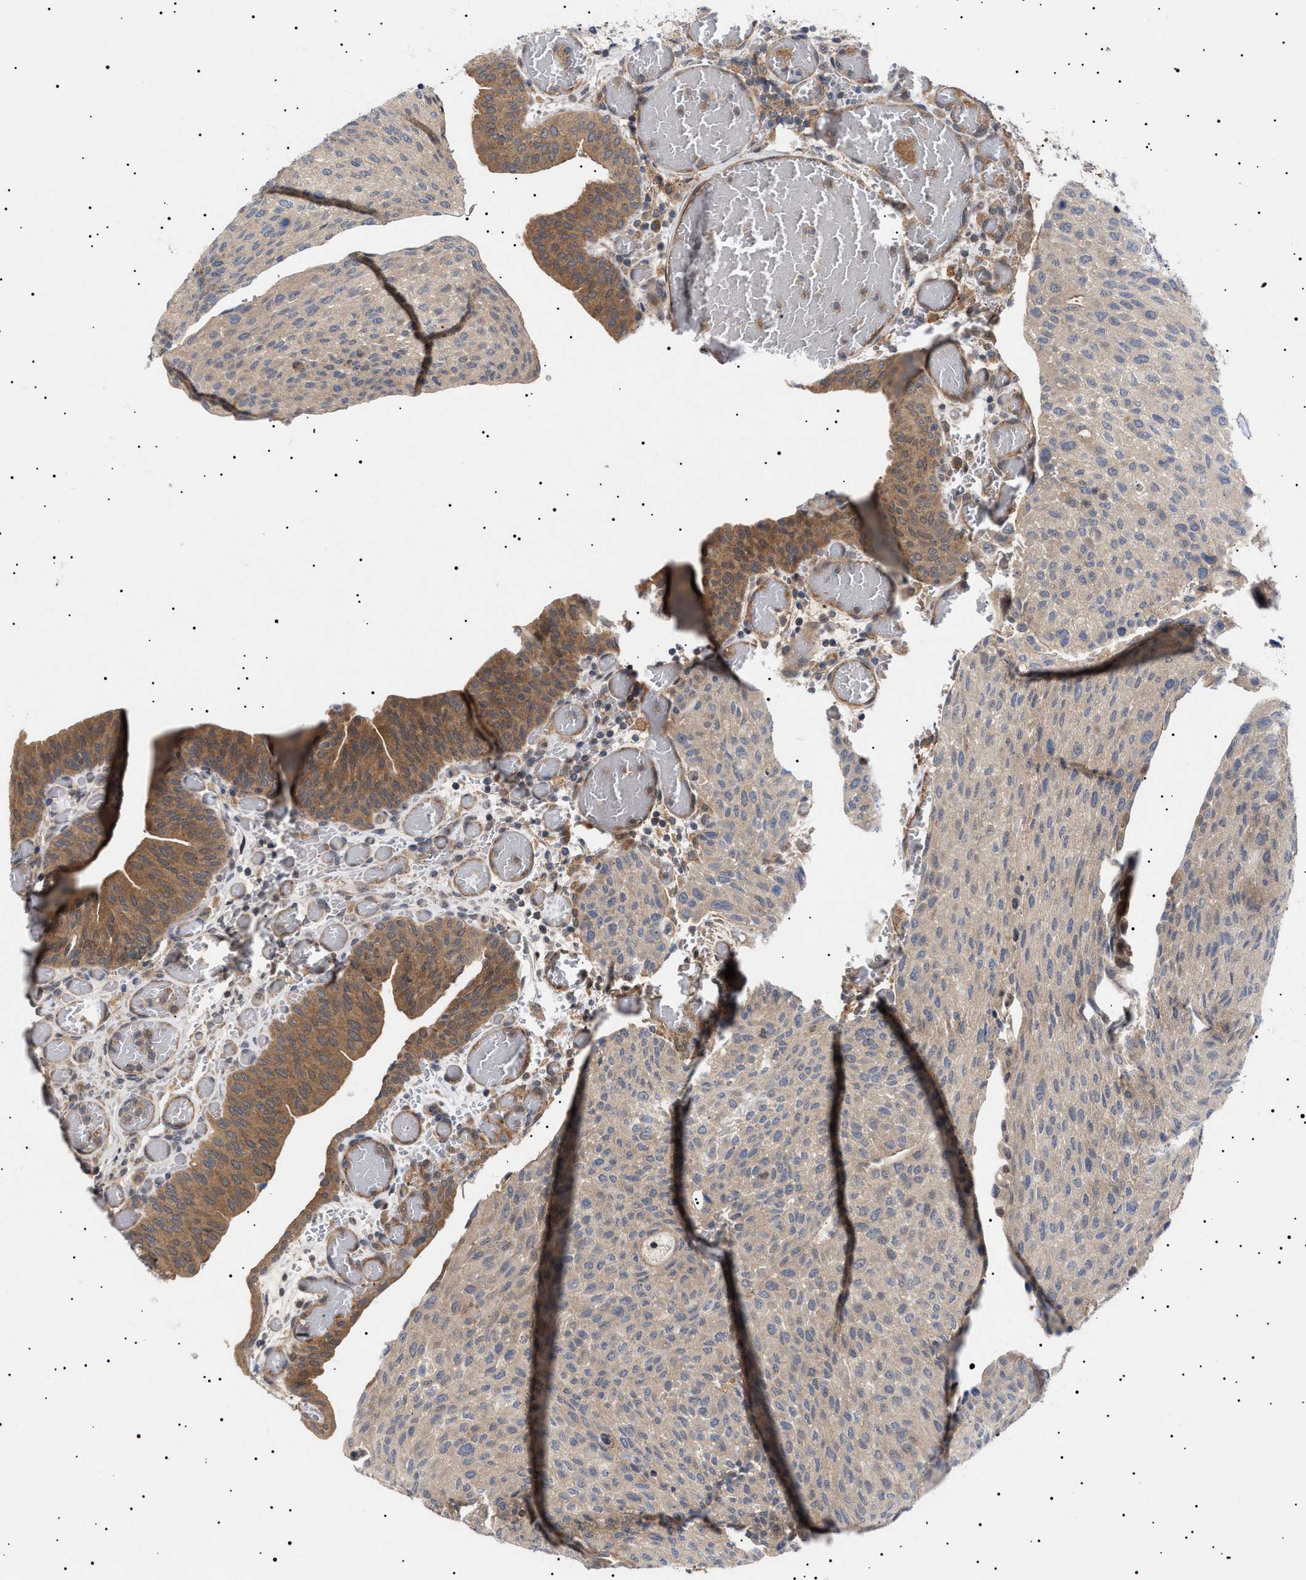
{"staining": {"intensity": "weak", "quantity": ">75%", "location": "cytoplasmic/membranous"}, "tissue": "urothelial cancer", "cell_type": "Tumor cells", "image_type": "cancer", "snomed": [{"axis": "morphology", "description": "Urothelial carcinoma, Low grade"}, {"axis": "morphology", "description": "Urothelial carcinoma, High grade"}, {"axis": "topography", "description": "Urinary bladder"}], "caption": "Immunohistochemical staining of urothelial cancer shows low levels of weak cytoplasmic/membranous protein expression in approximately >75% of tumor cells.", "gene": "NPLOC4", "patient": {"sex": "male", "age": 35}}